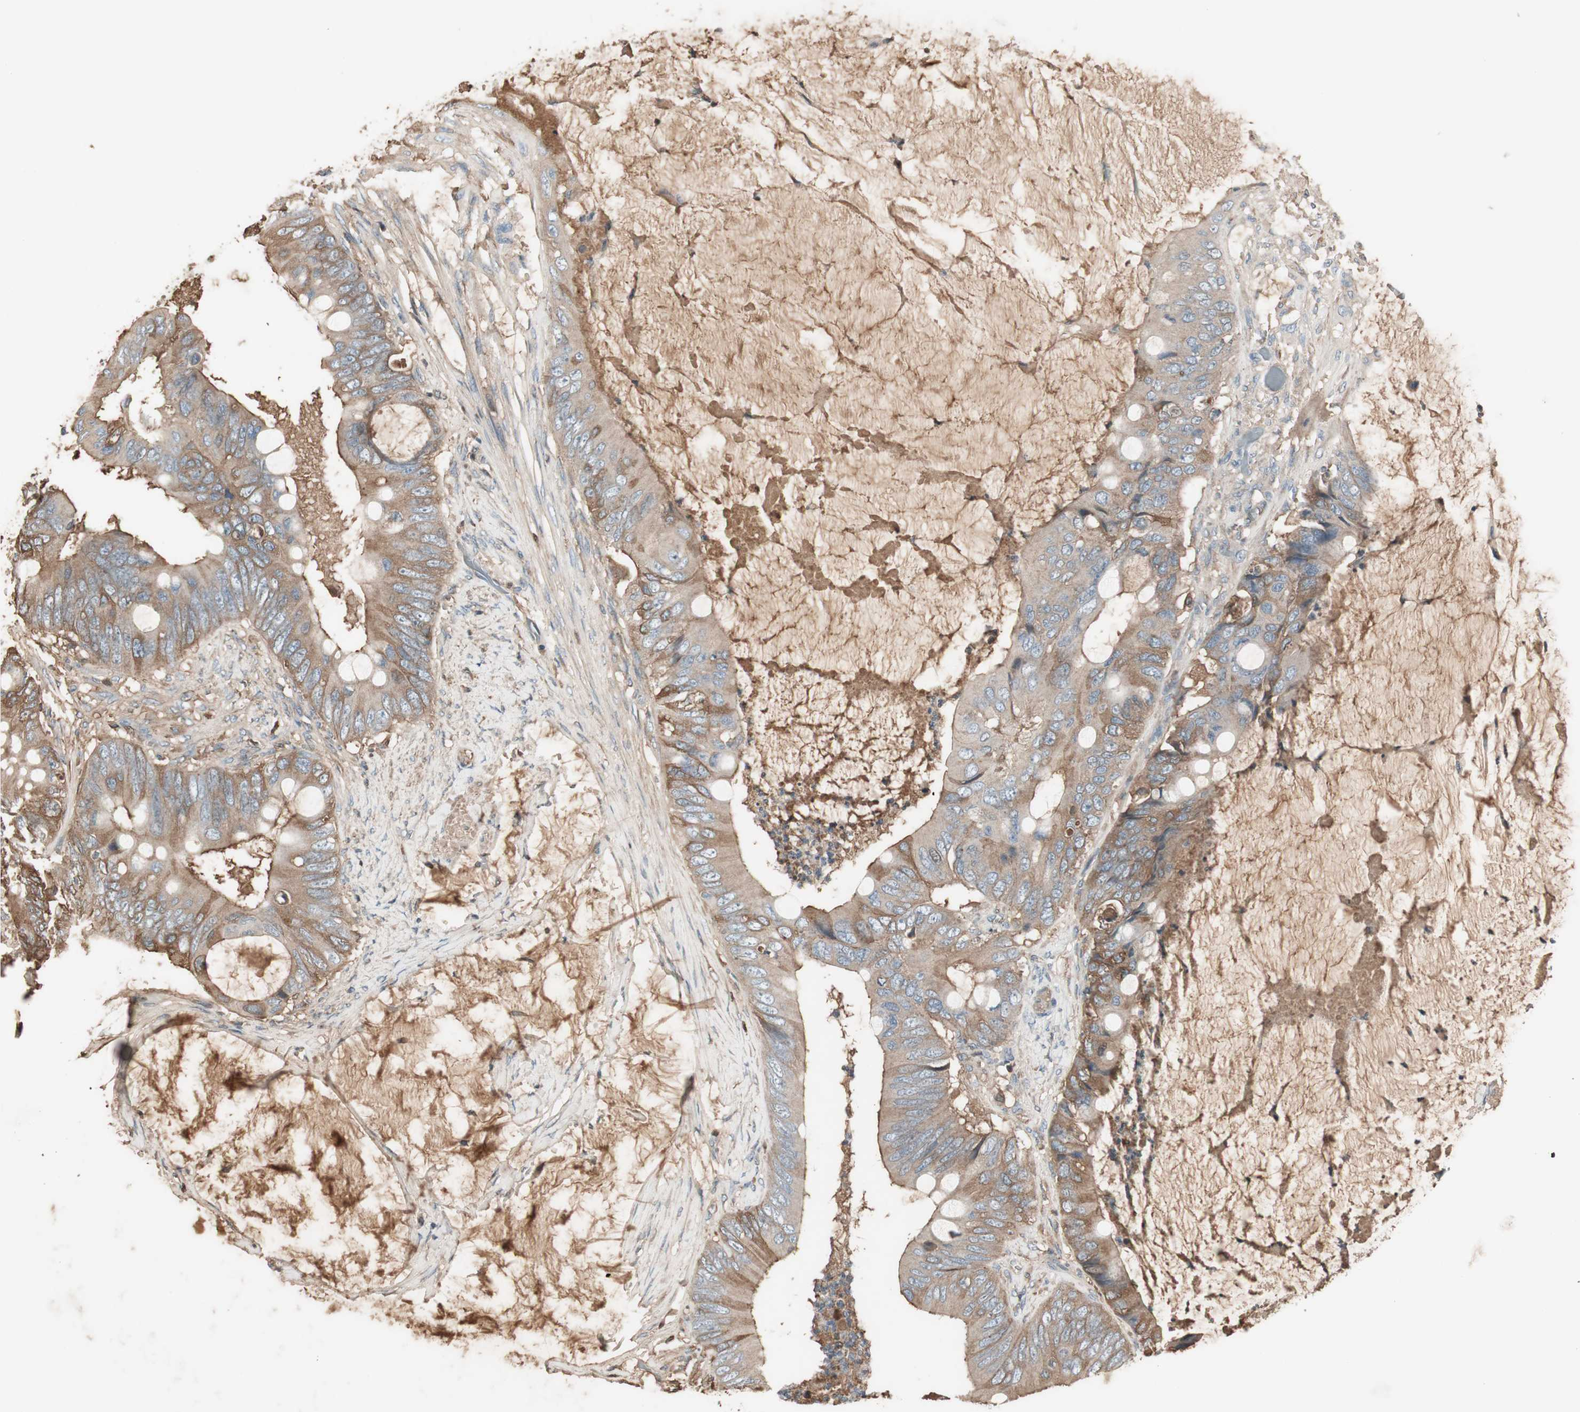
{"staining": {"intensity": "weak", "quantity": ">75%", "location": "cytoplasmic/membranous"}, "tissue": "colorectal cancer", "cell_type": "Tumor cells", "image_type": "cancer", "snomed": [{"axis": "morphology", "description": "Adenocarcinoma, NOS"}, {"axis": "topography", "description": "Rectum"}], "caption": "Colorectal cancer stained for a protein demonstrates weak cytoplasmic/membranous positivity in tumor cells.", "gene": "MMP14", "patient": {"sex": "female", "age": 77}}